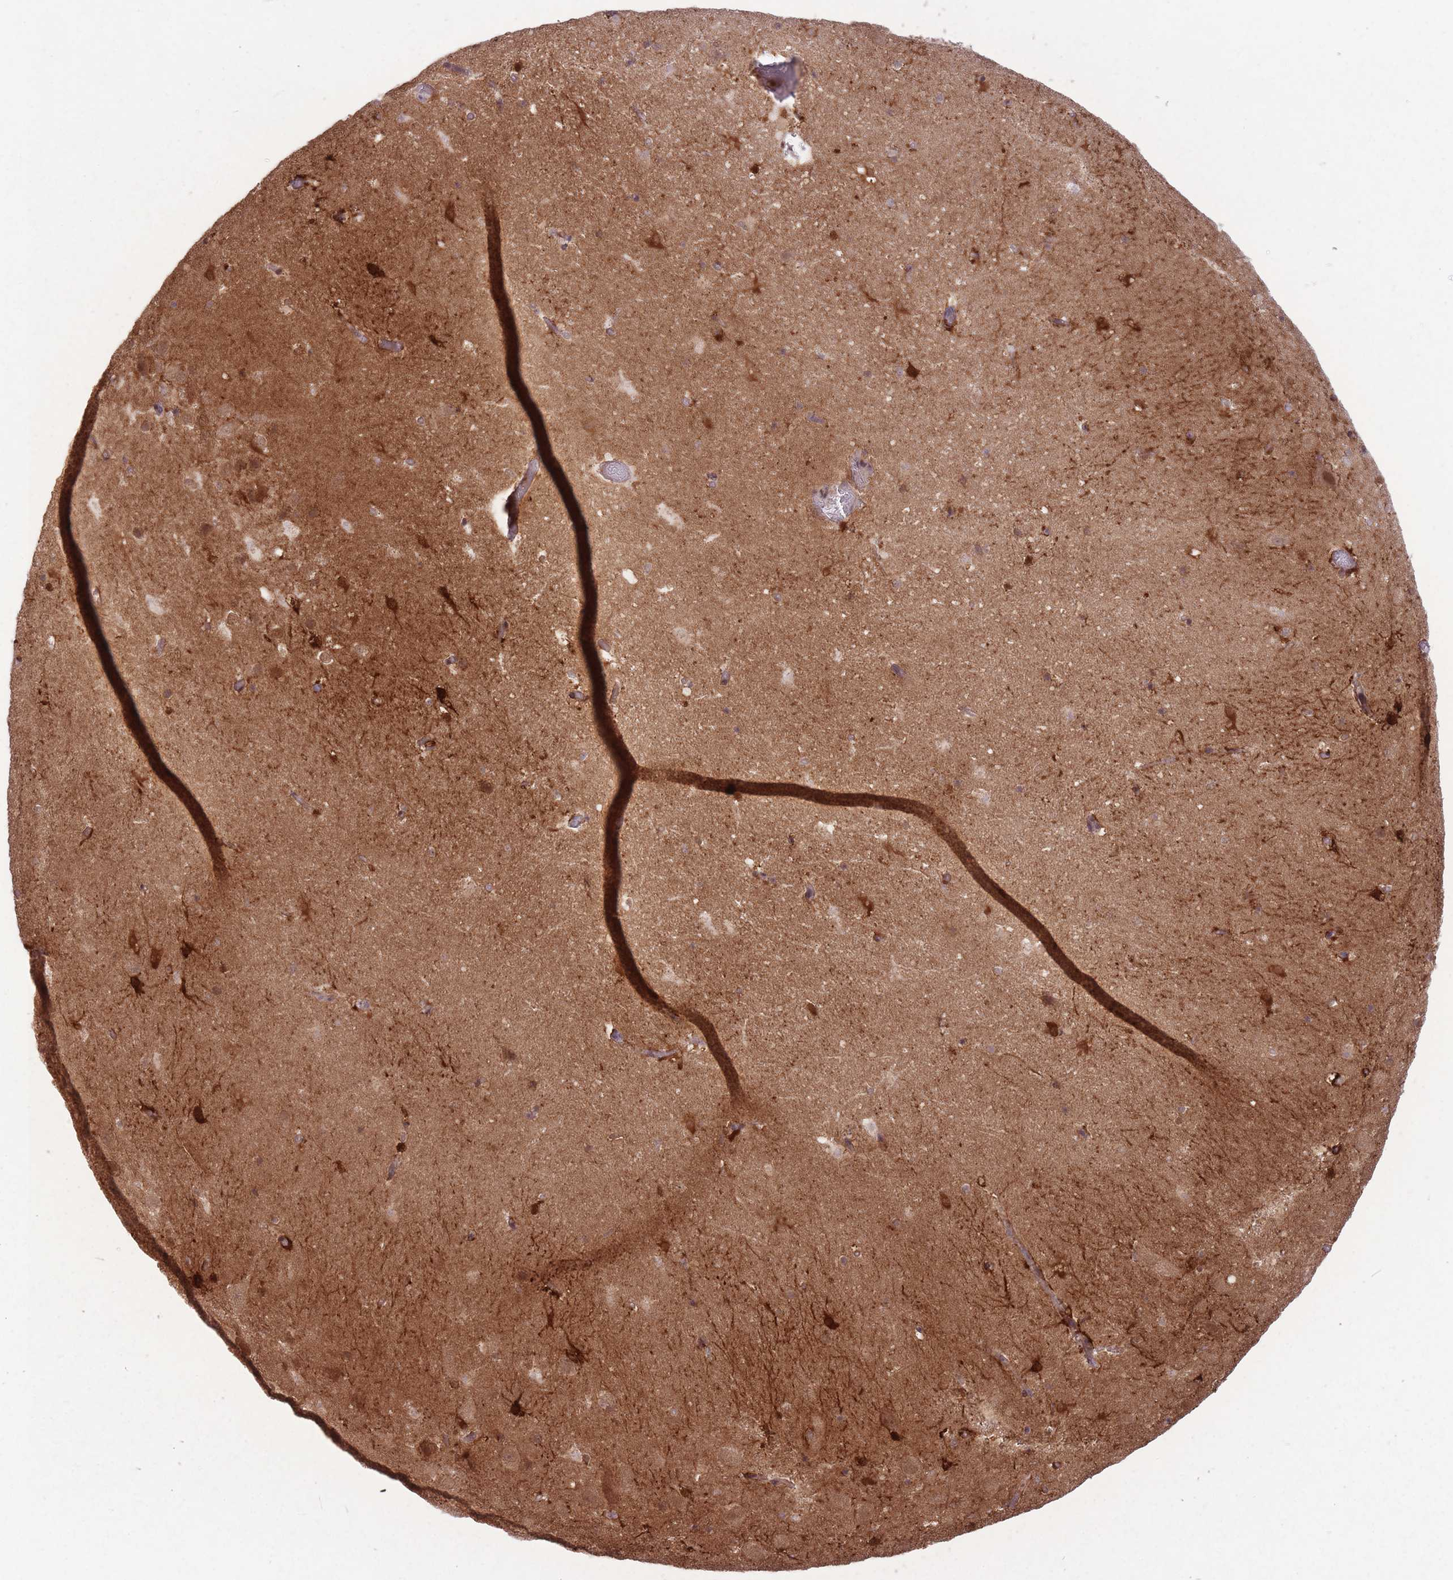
{"staining": {"intensity": "moderate", "quantity": "25%-75%", "location": "cytoplasmic/membranous,nuclear"}, "tissue": "hippocampus", "cell_type": "Glial cells", "image_type": "normal", "snomed": [{"axis": "morphology", "description": "Normal tissue, NOS"}, {"axis": "topography", "description": "Hippocampus"}], "caption": "DAB immunohistochemical staining of normal human hippocampus shows moderate cytoplasmic/membranous,nuclear protein expression in approximately 25%-75% of glial cells.", "gene": "DPYSL4", "patient": {"sex": "male", "age": 37}}